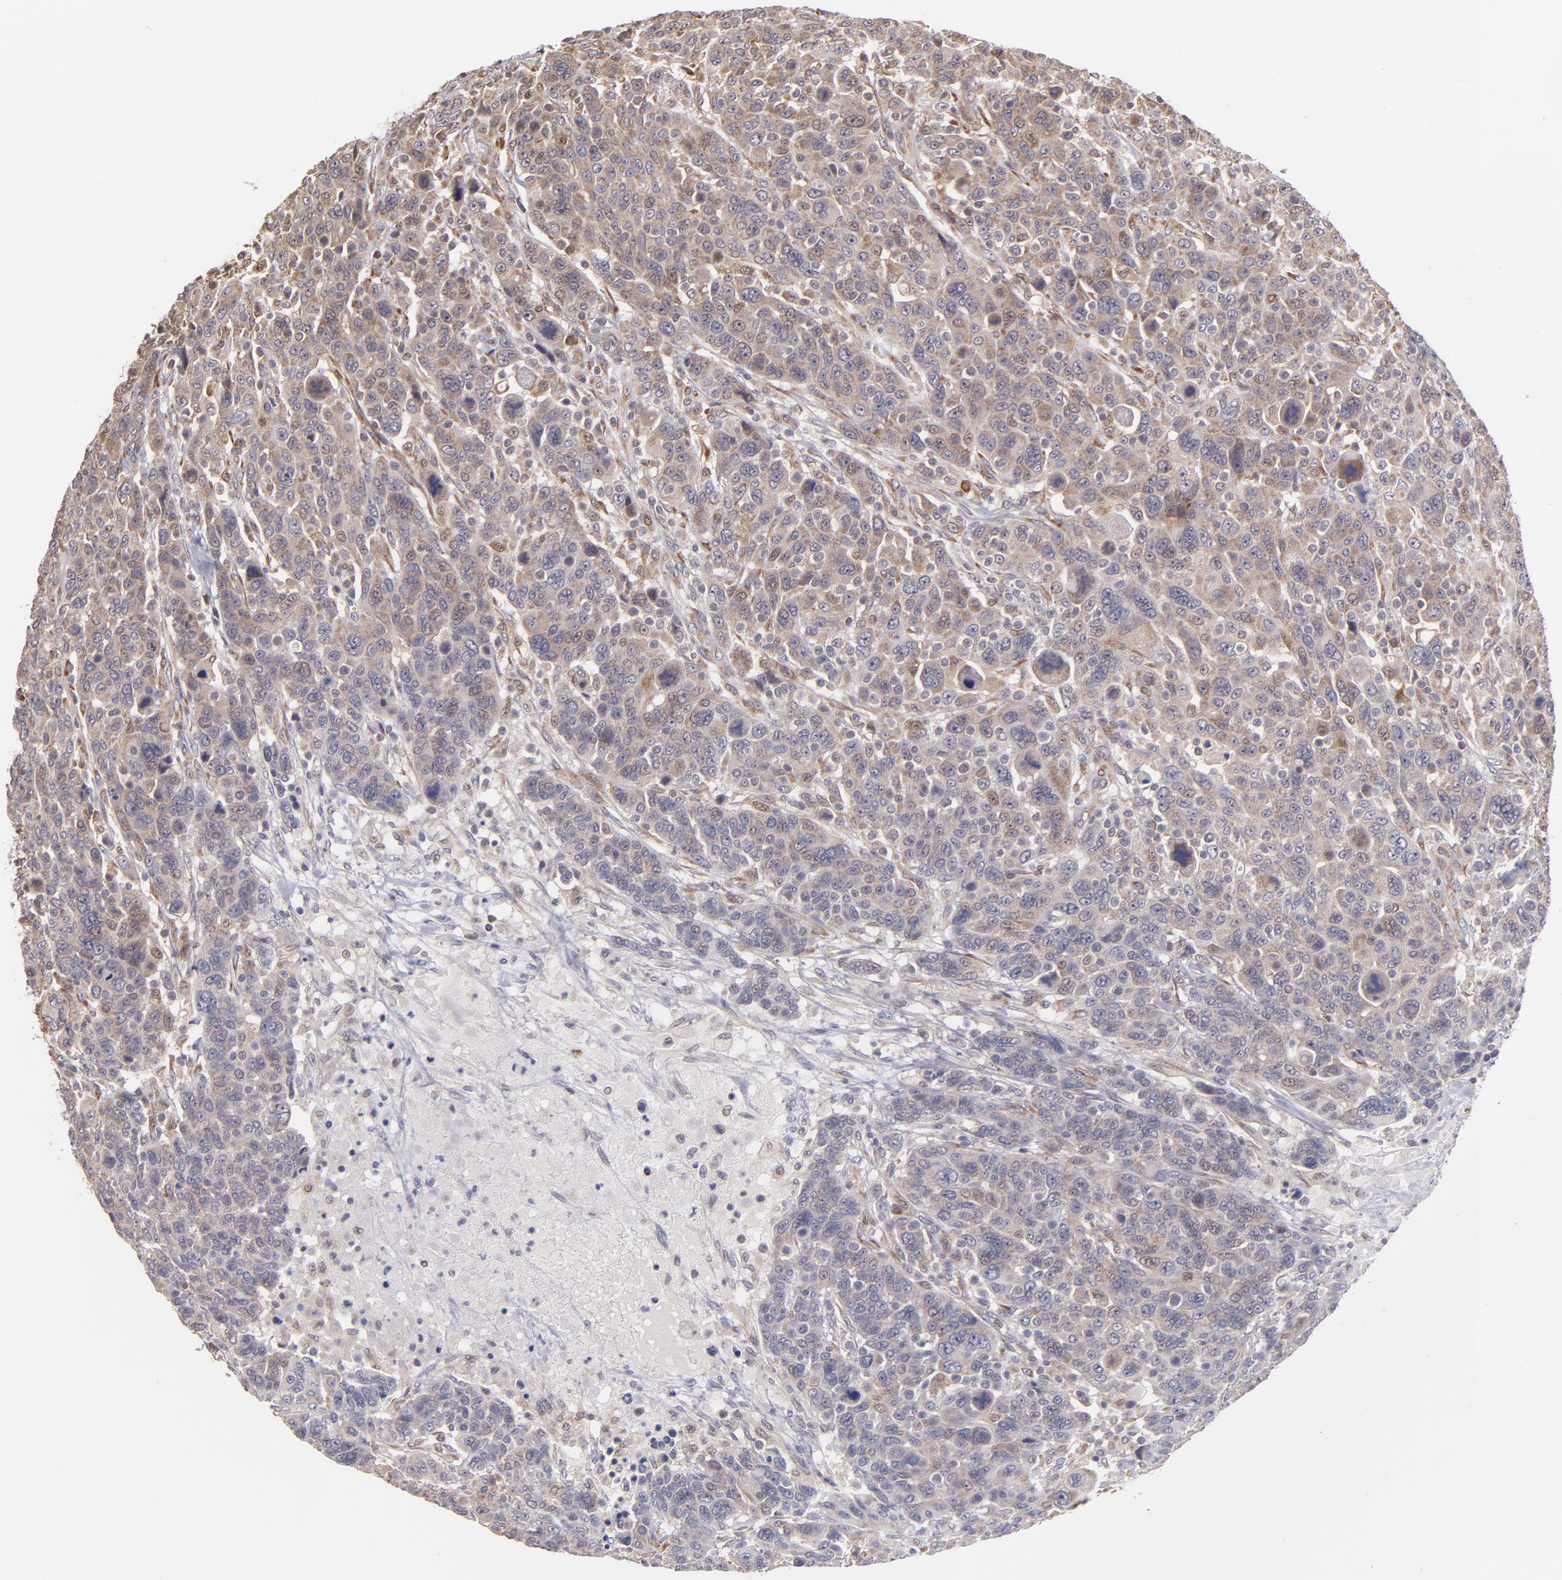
{"staining": {"intensity": "weak", "quantity": ">75%", "location": "cytoplasmic/membranous"}, "tissue": "breast cancer", "cell_type": "Tumor cells", "image_type": "cancer", "snomed": [{"axis": "morphology", "description": "Duct carcinoma"}, {"axis": "topography", "description": "Breast"}], "caption": "This histopathology image demonstrates invasive ductal carcinoma (breast) stained with immunohistochemistry (IHC) to label a protein in brown. The cytoplasmic/membranous of tumor cells show weak positivity for the protein. Nuclei are counter-stained blue.", "gene": "CASP1", "patient": {"sex": "female", "age": 37}}